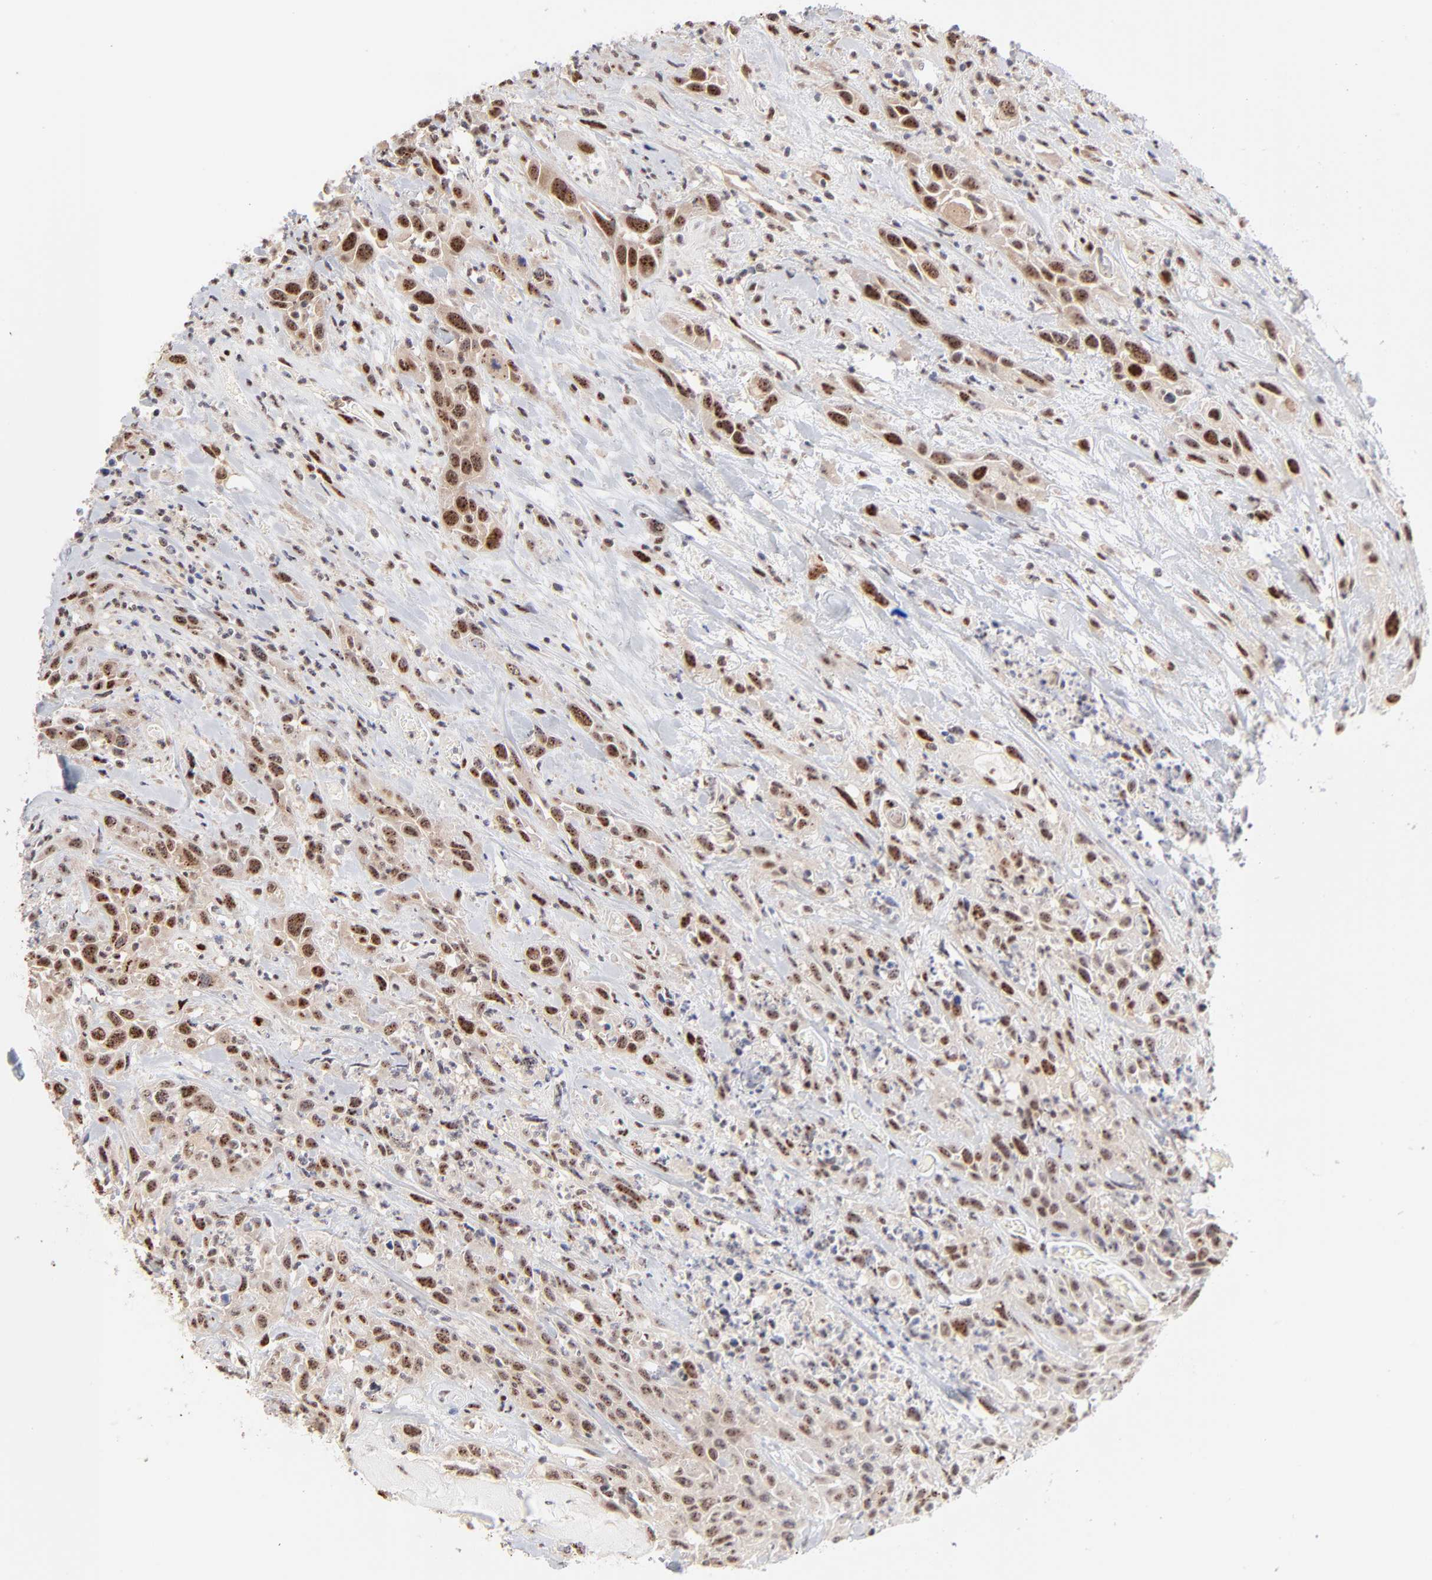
{"staining": {"intensity": "strong", "quantity": ">75%", "location": "nuclear"}, "tissue": "urothelial cancer", "cell_type": "Tumor cells", "image_type": "cancer", "snomed": [{"axis": "morphology", "description": "Urothelial carcinoma, High grade"}, {"axis": "topography", "description": "Urinary bladder"}], "caption": "Immunohistochemistry (IHC) histopathology image of human urothelial carcinoma (high-grade) stained for a protein (brown), which shows high levels of strong nuclear staining in about >75% of tumor cells.", "gene": "STAT3", "patient": {"sex": "female", "age": 84}}